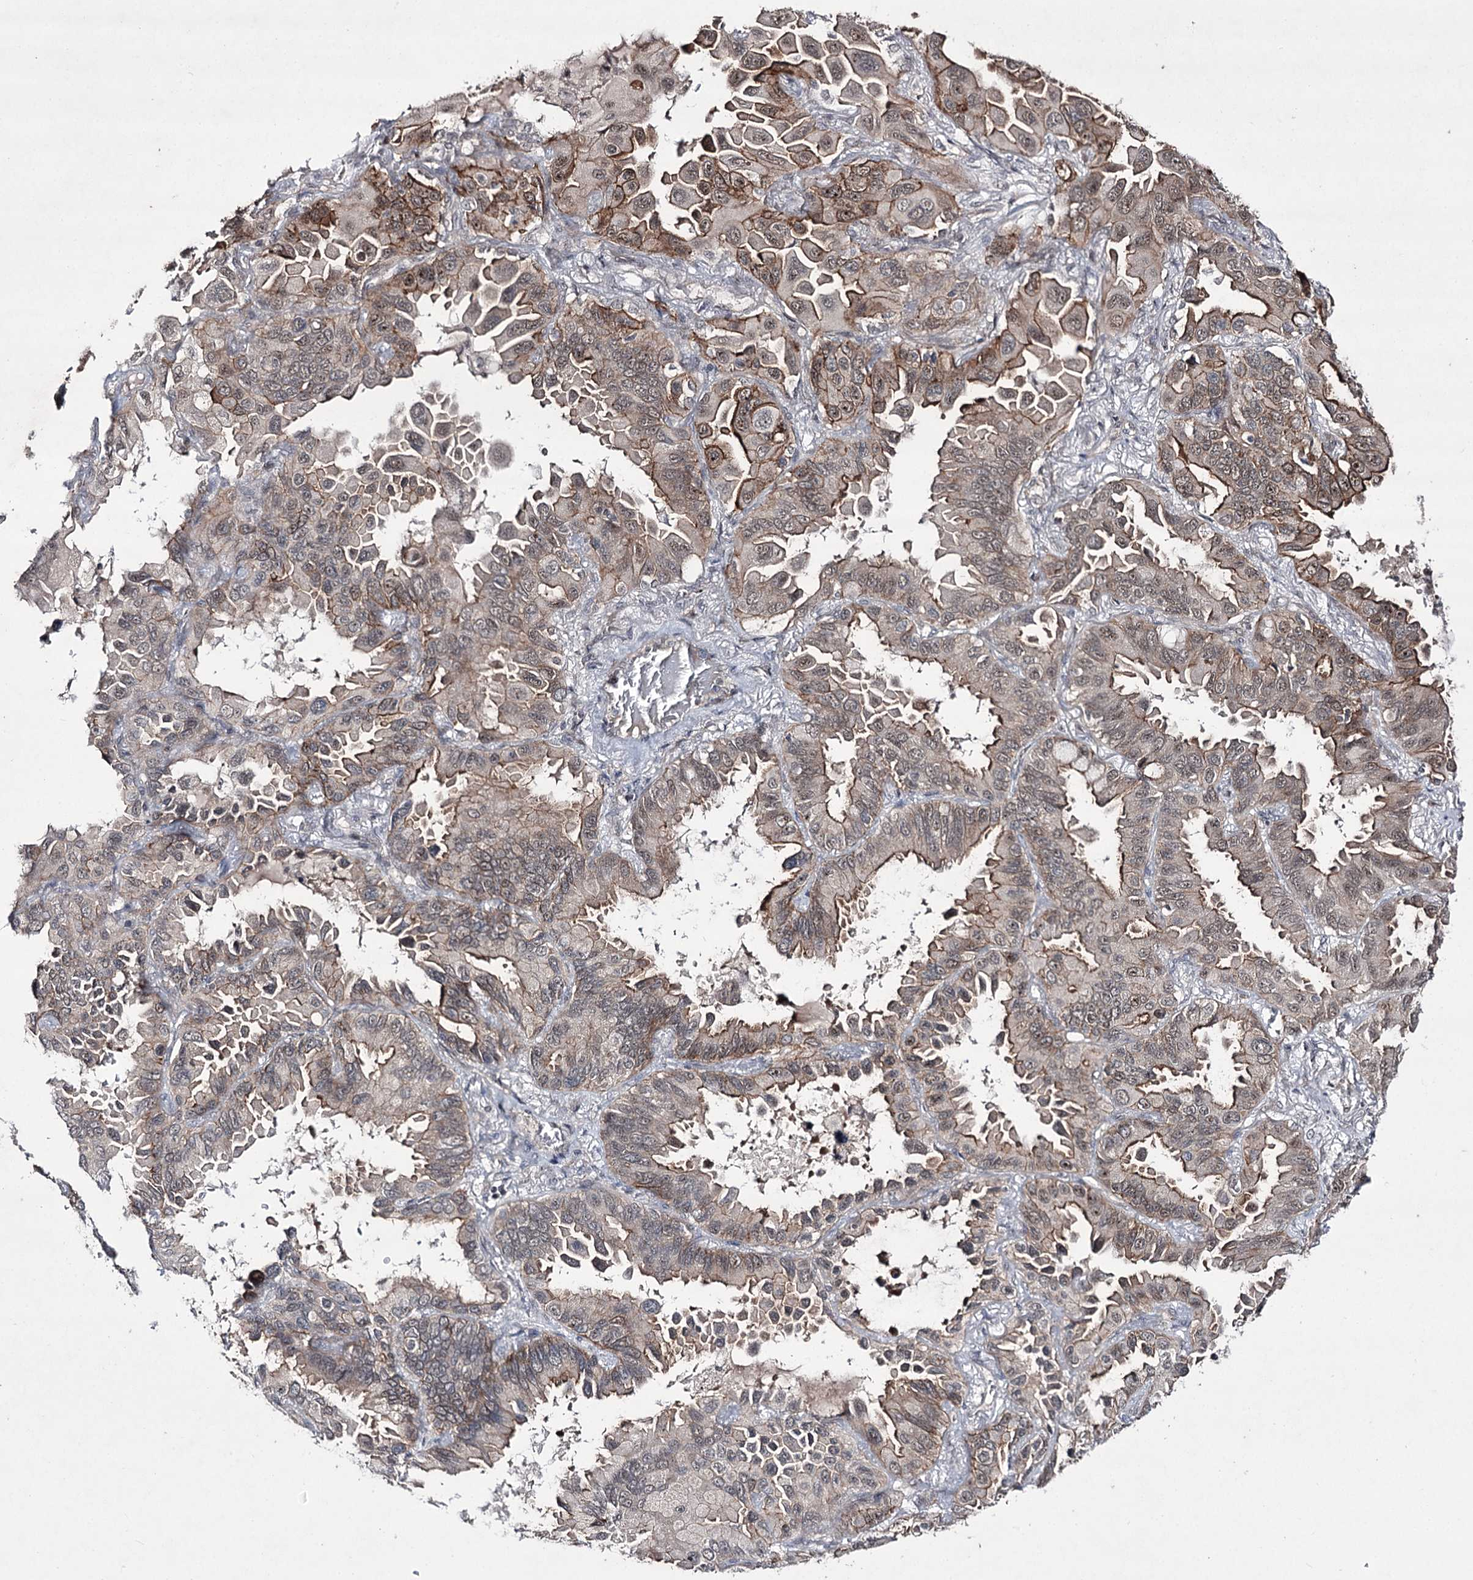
{"staining": {"intensity": "moderate", "quantity": ">75%", "location": "cytoplasmic/membranous,nuclear"}, "tissue": "lung cancer", "cell_type": "Tumor cells", "image_type": "cancer", "snomed": [{"axis": "morphology", "description": "Adenocarcinoma, NOS"}, {"axis": "topography", "description": "Lung"}], "caption": "Tumor cells display medium levels of moderate cytoplasmic/membranous and nuclear staining in approximately >75% of cells in human adenocarcinoma (lung).", "gene": "HOXC11", "patient": {"sex": "male", "age": 64}}